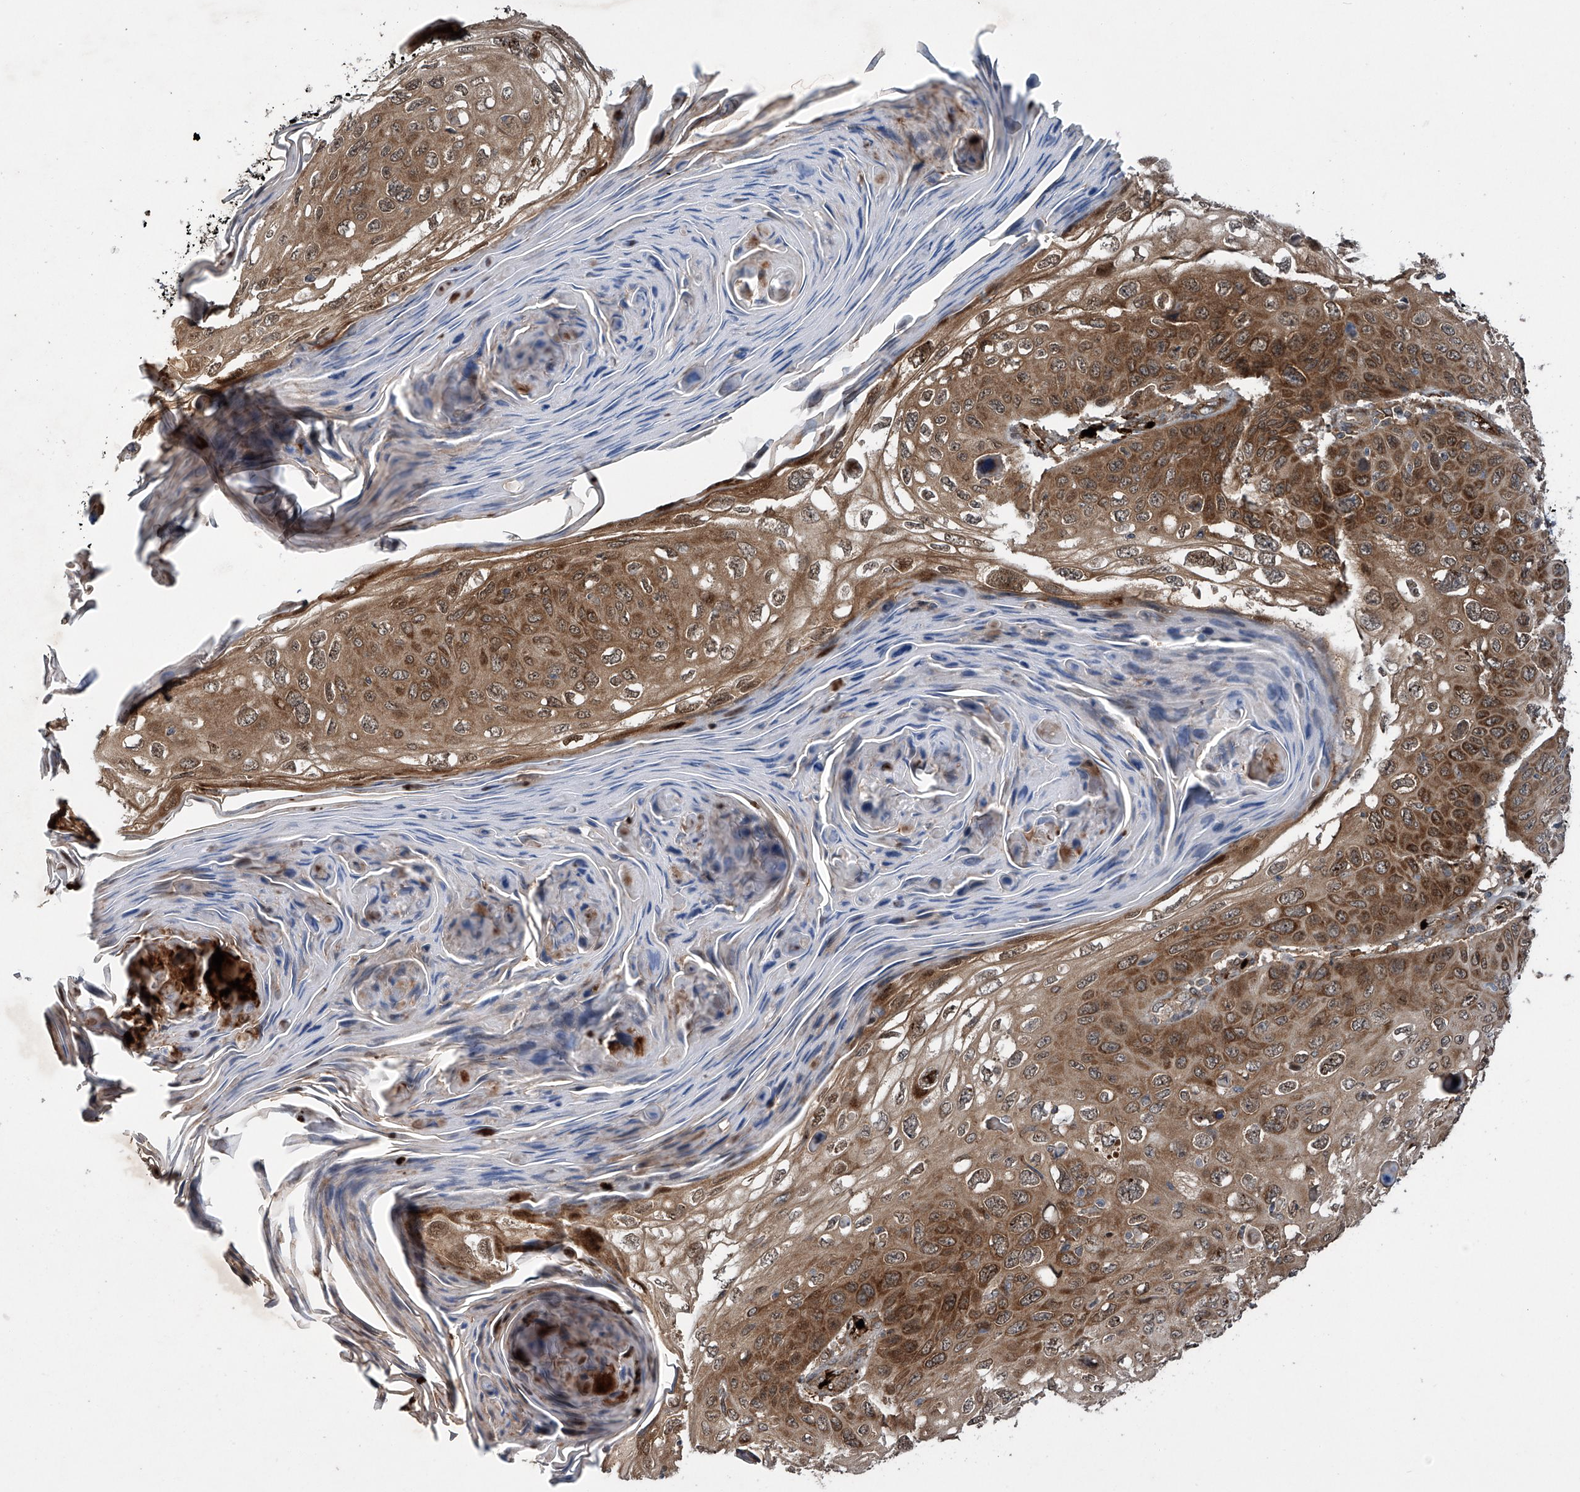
{"staining": {"intensity": "moderate", "quantity": ">75%", "location": "cytoplasmic/membranous"}, "tissue": "skin cancer", "cell_type": "Tumor cells", "image_type": "cancer", "snomed": [{"axis": "morphology", "description": "Squamous cell carcinoma, NOS"}, {"axis": "topography", "description": "Skin"}], "caption": "Skin cancer (squamous cell carcinoma) stained with IHC shows moderate cytoplasmic/membranous expression in approximately >75% of tumor cells. (brown staining indicates protein expression, while blue staining denotes nuclei).", "gene": "ZDHHC9", "patient": {"sex": "female", "age": 90}}